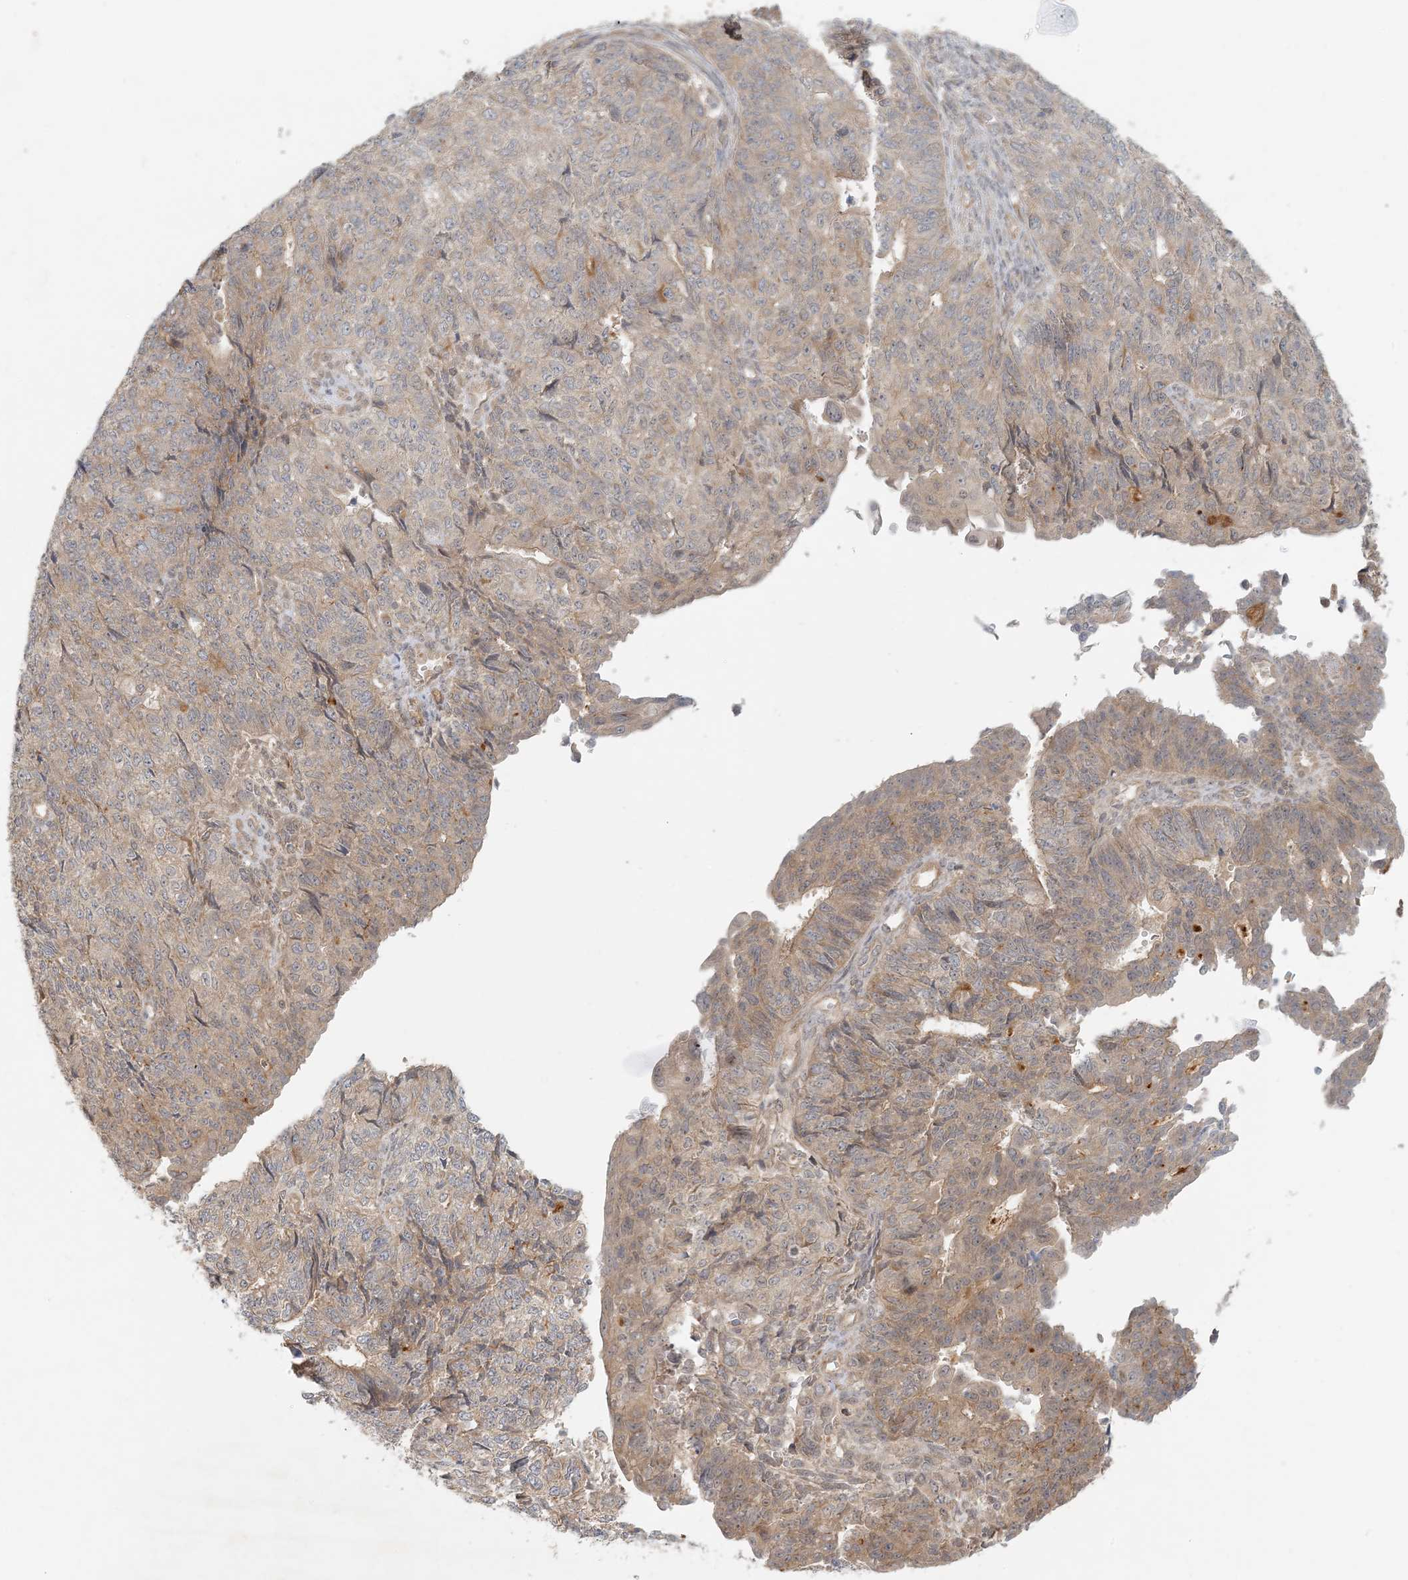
{"staining": {"intensity": "weak", "quantity": "25%-75%", "location": "cytoplasmic/membranous"}, "tissue": "endometrial cancer", "cell_type": "Tumor cells", "image_type": "cancer", "snomed": [{"axis": "morphology", "description": "Adenocarcinoma, NOS"}, {"axis": "topography", "description": "Endometrium"}], "caption": "A brown stain labels weak cytoplasmic/membranous staining of a protein in human endometrial cancer tumor cells.", "gene": "OBI1", "patient": {"sex": "female", "age": 32}}